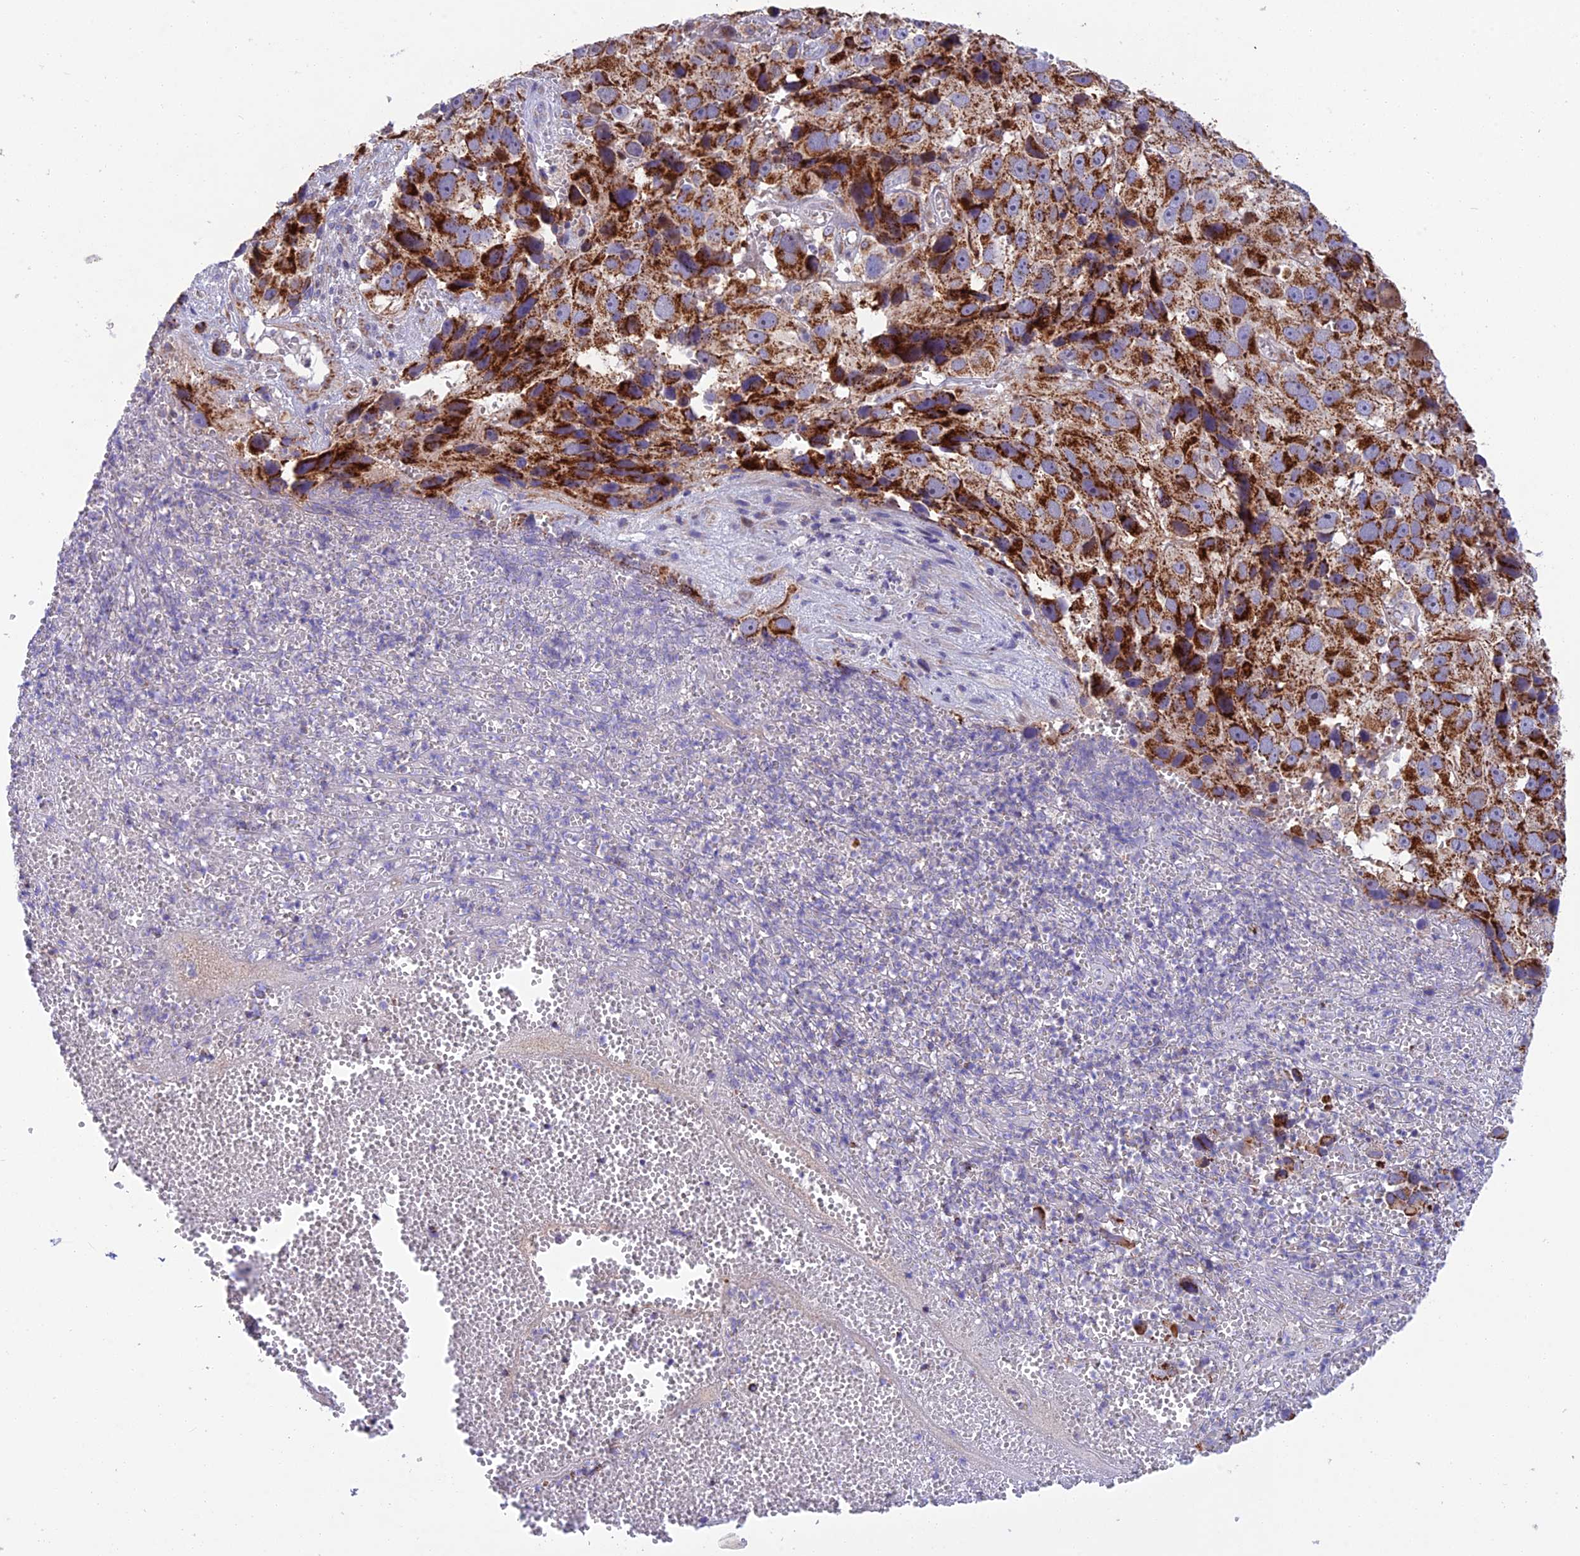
{"staining": {"intensity": "strong", "quantity": ">75%", "location": "cytoplasmic/membranous"}, "tissue": "melanoma", "cell_type": "Tumor cells", "image_type": "cancer", "snomed": [{"axis": "morphology", "description": "Malignant melanoma, NOS"}, {"axis": "topography", "description": "Skin"}], "caption": "Malignant melanoma stained with a brown dye demonstrates strong cytoplasmic/membranous positive staining in approximately >75% of tumor cells.", "gene": "CS", "patient": {"sex": "male", "age": 84}}